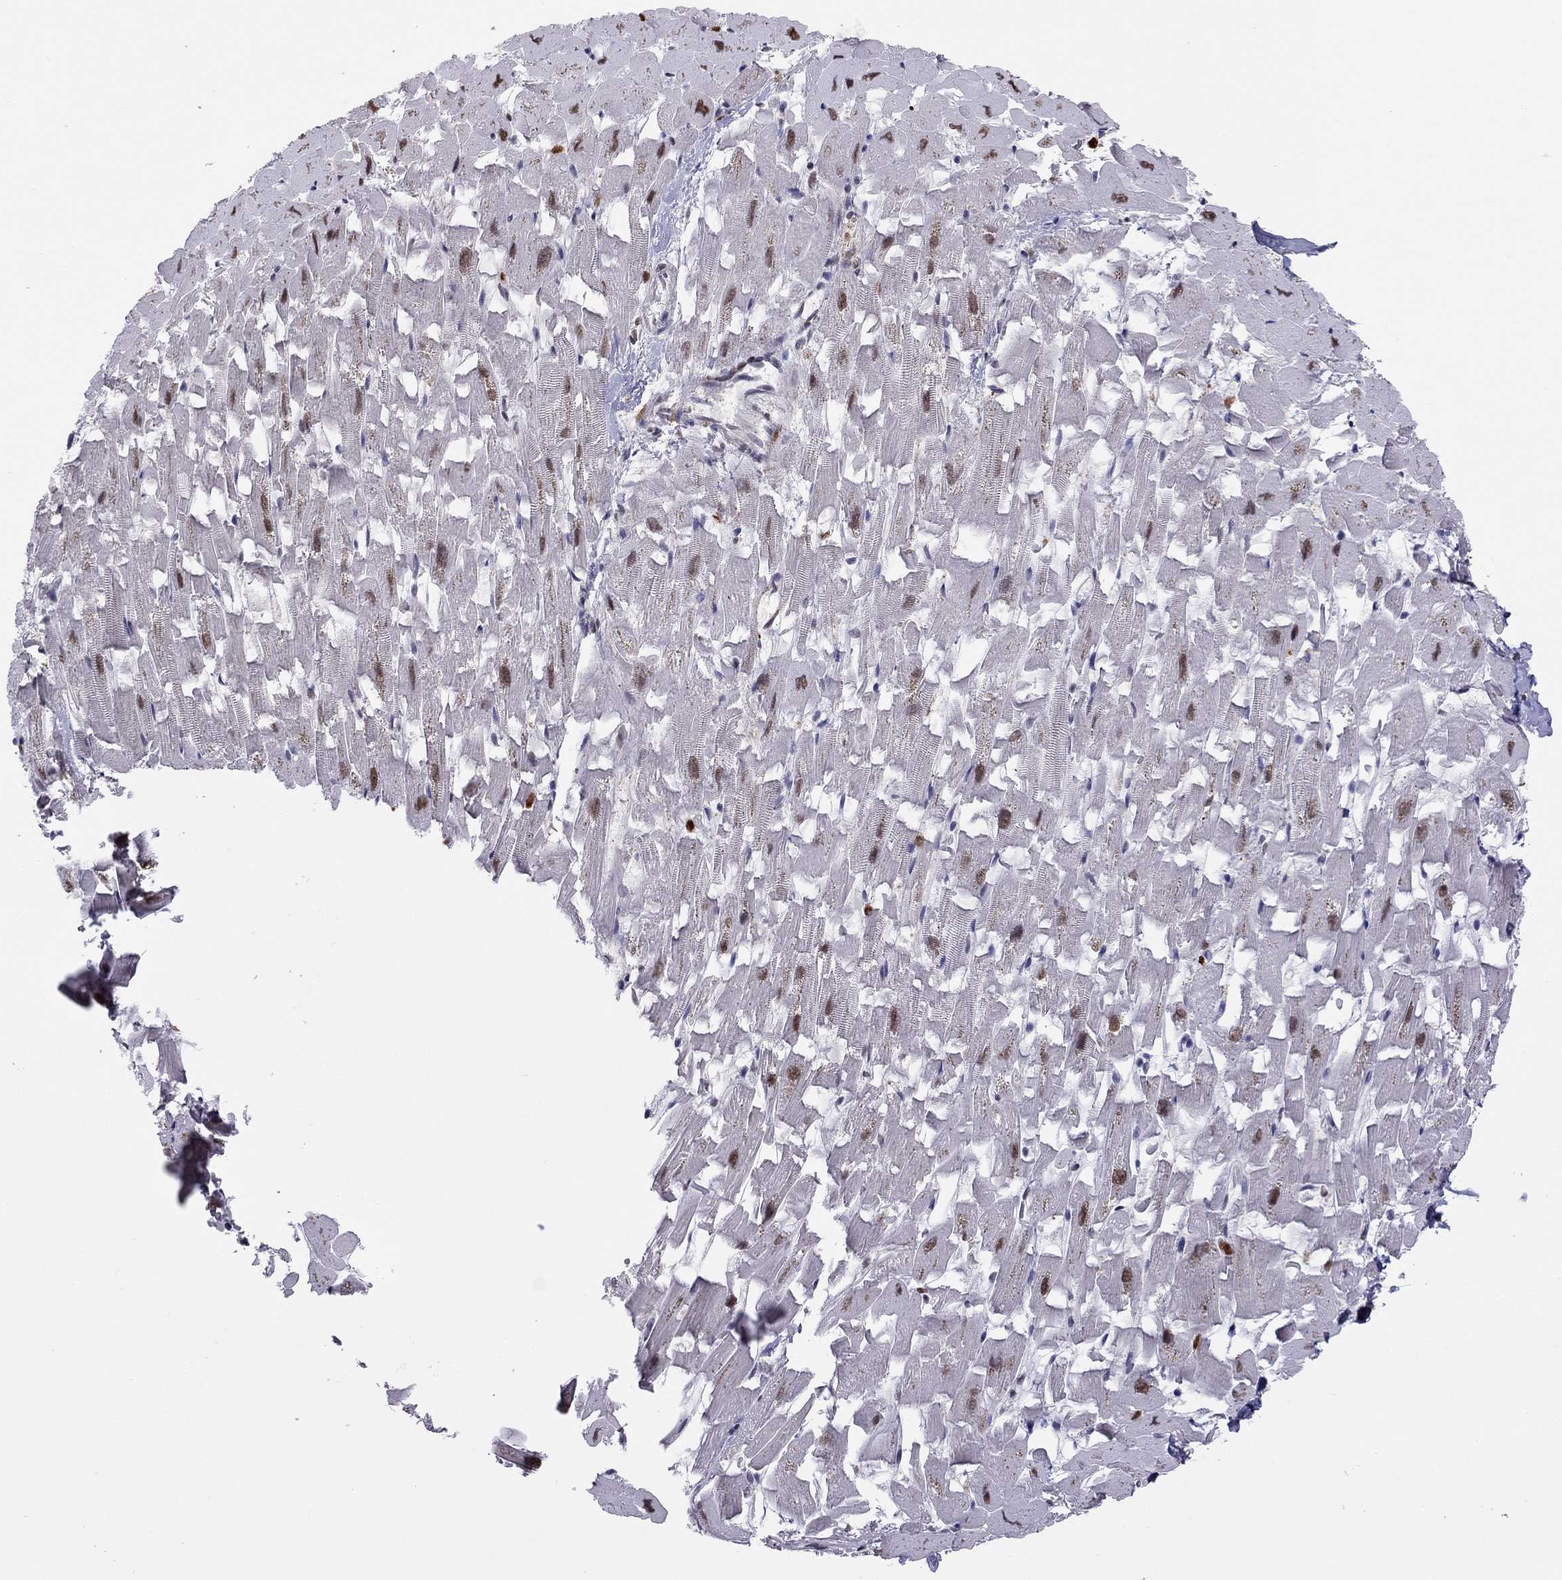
{"staining": {"intensity": "negative", "quantity": "none", "location": "none"}, "tissue": "heart muscle", "cell_type": "Cardiomyocytes", "image_type": "normal", "snomed": [{"axis": "morphology", "description": "Normal tissue, NOS"}, {"axis": "topography", "description": "Heart"}], "caption": "IHC image of benign heart muscle: heart muscle stained with DAB (3,3'-diaminobenzidine) displays no significant protein positivity in cardiomyocytes.", "gene": "SERPINA3", "patient": {"sex": "female", "age": 64}}